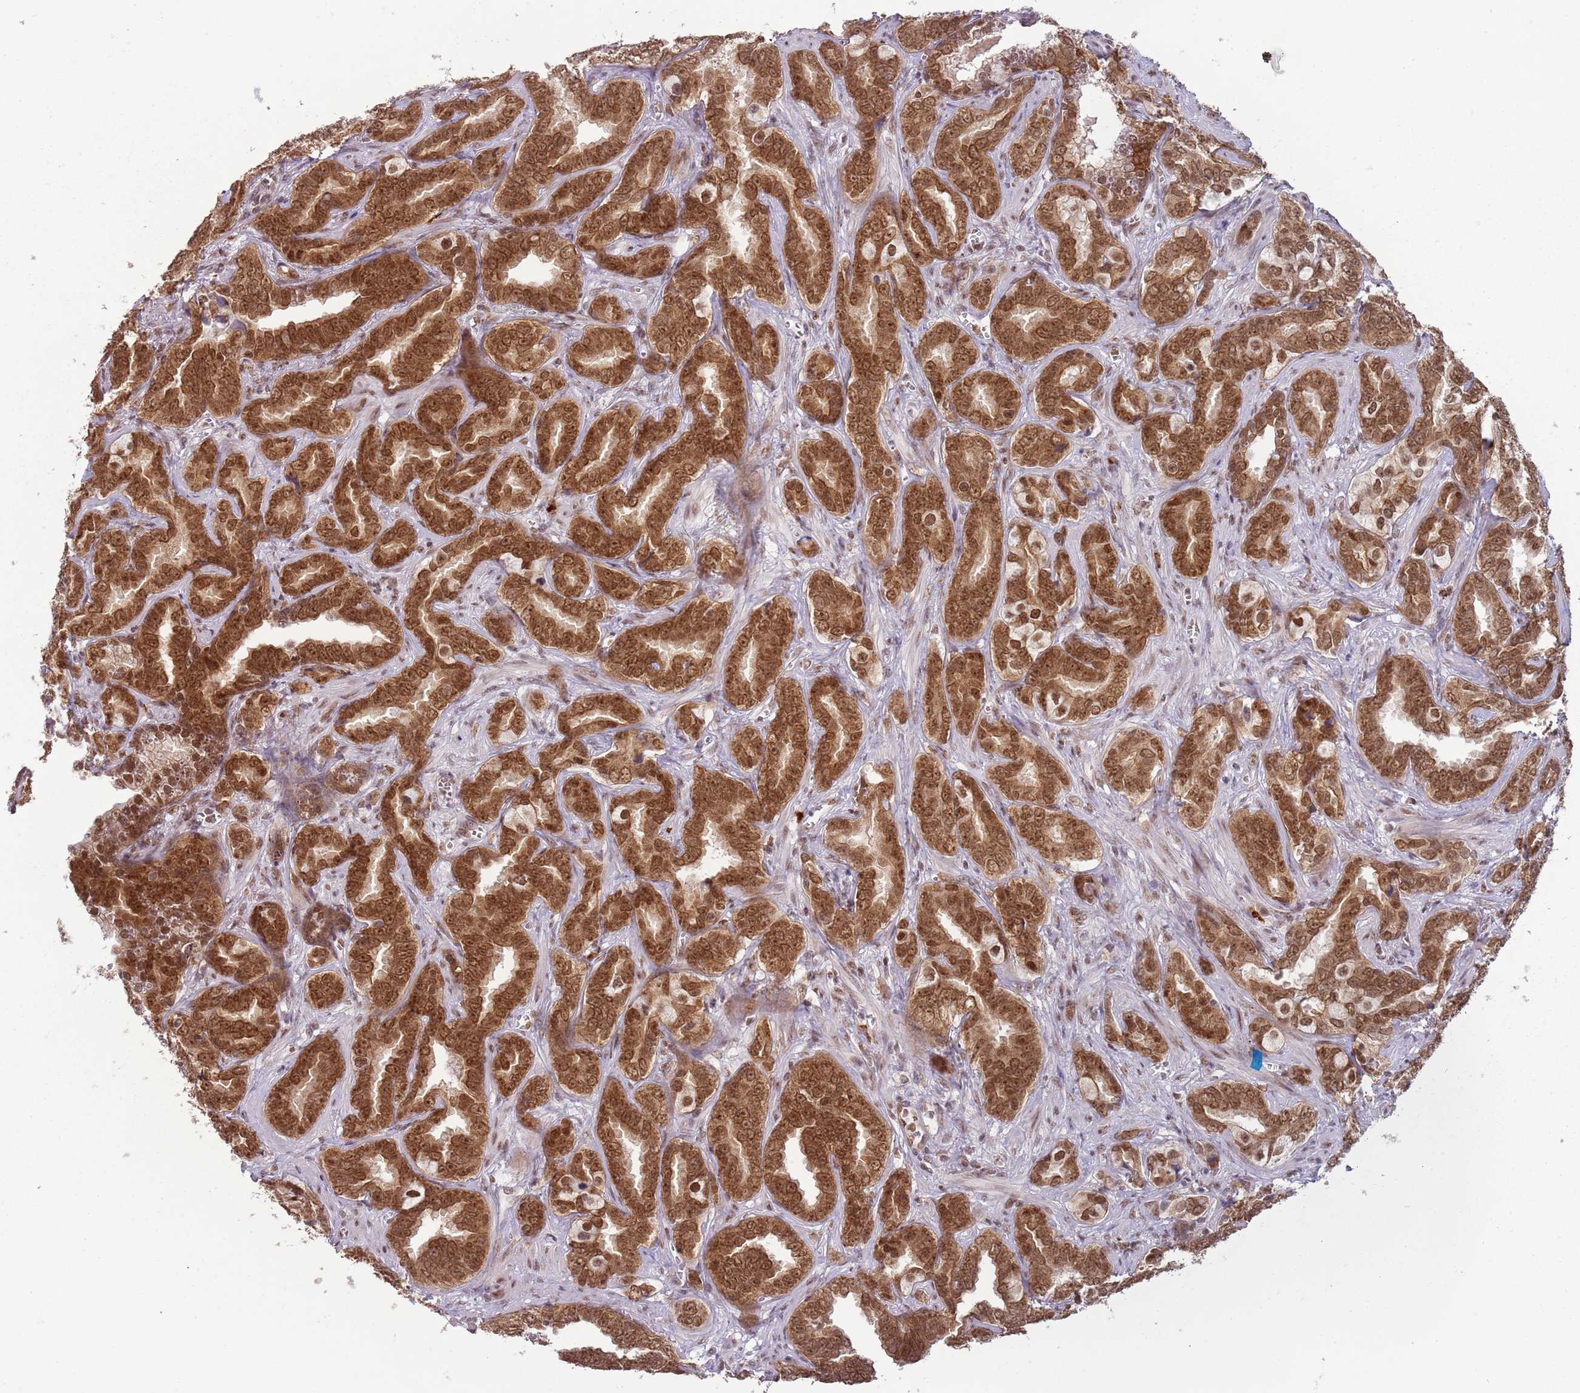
{"staining": {"intensity": "strong", "quantity": ">75%", "location": "cytoplasmic/membranous,nuclear"}, "tissue": "prostate cancer", "cell_type": "Tumor cells", "image_type": "cancer", "snomed": [{"axis": "morphology", "description": "Adenocarcinoma, High grade"}, {"axis": "topography", "description": "Prostate"}], "caption": "Protein staining of prostate cancer tissue reveals strong cytoplasmic/membranous and nuclear staining in approximately >75% of tumor cells.", "gene": "FAM120AOS", "patient": {"sex": "male", "age": 67}}